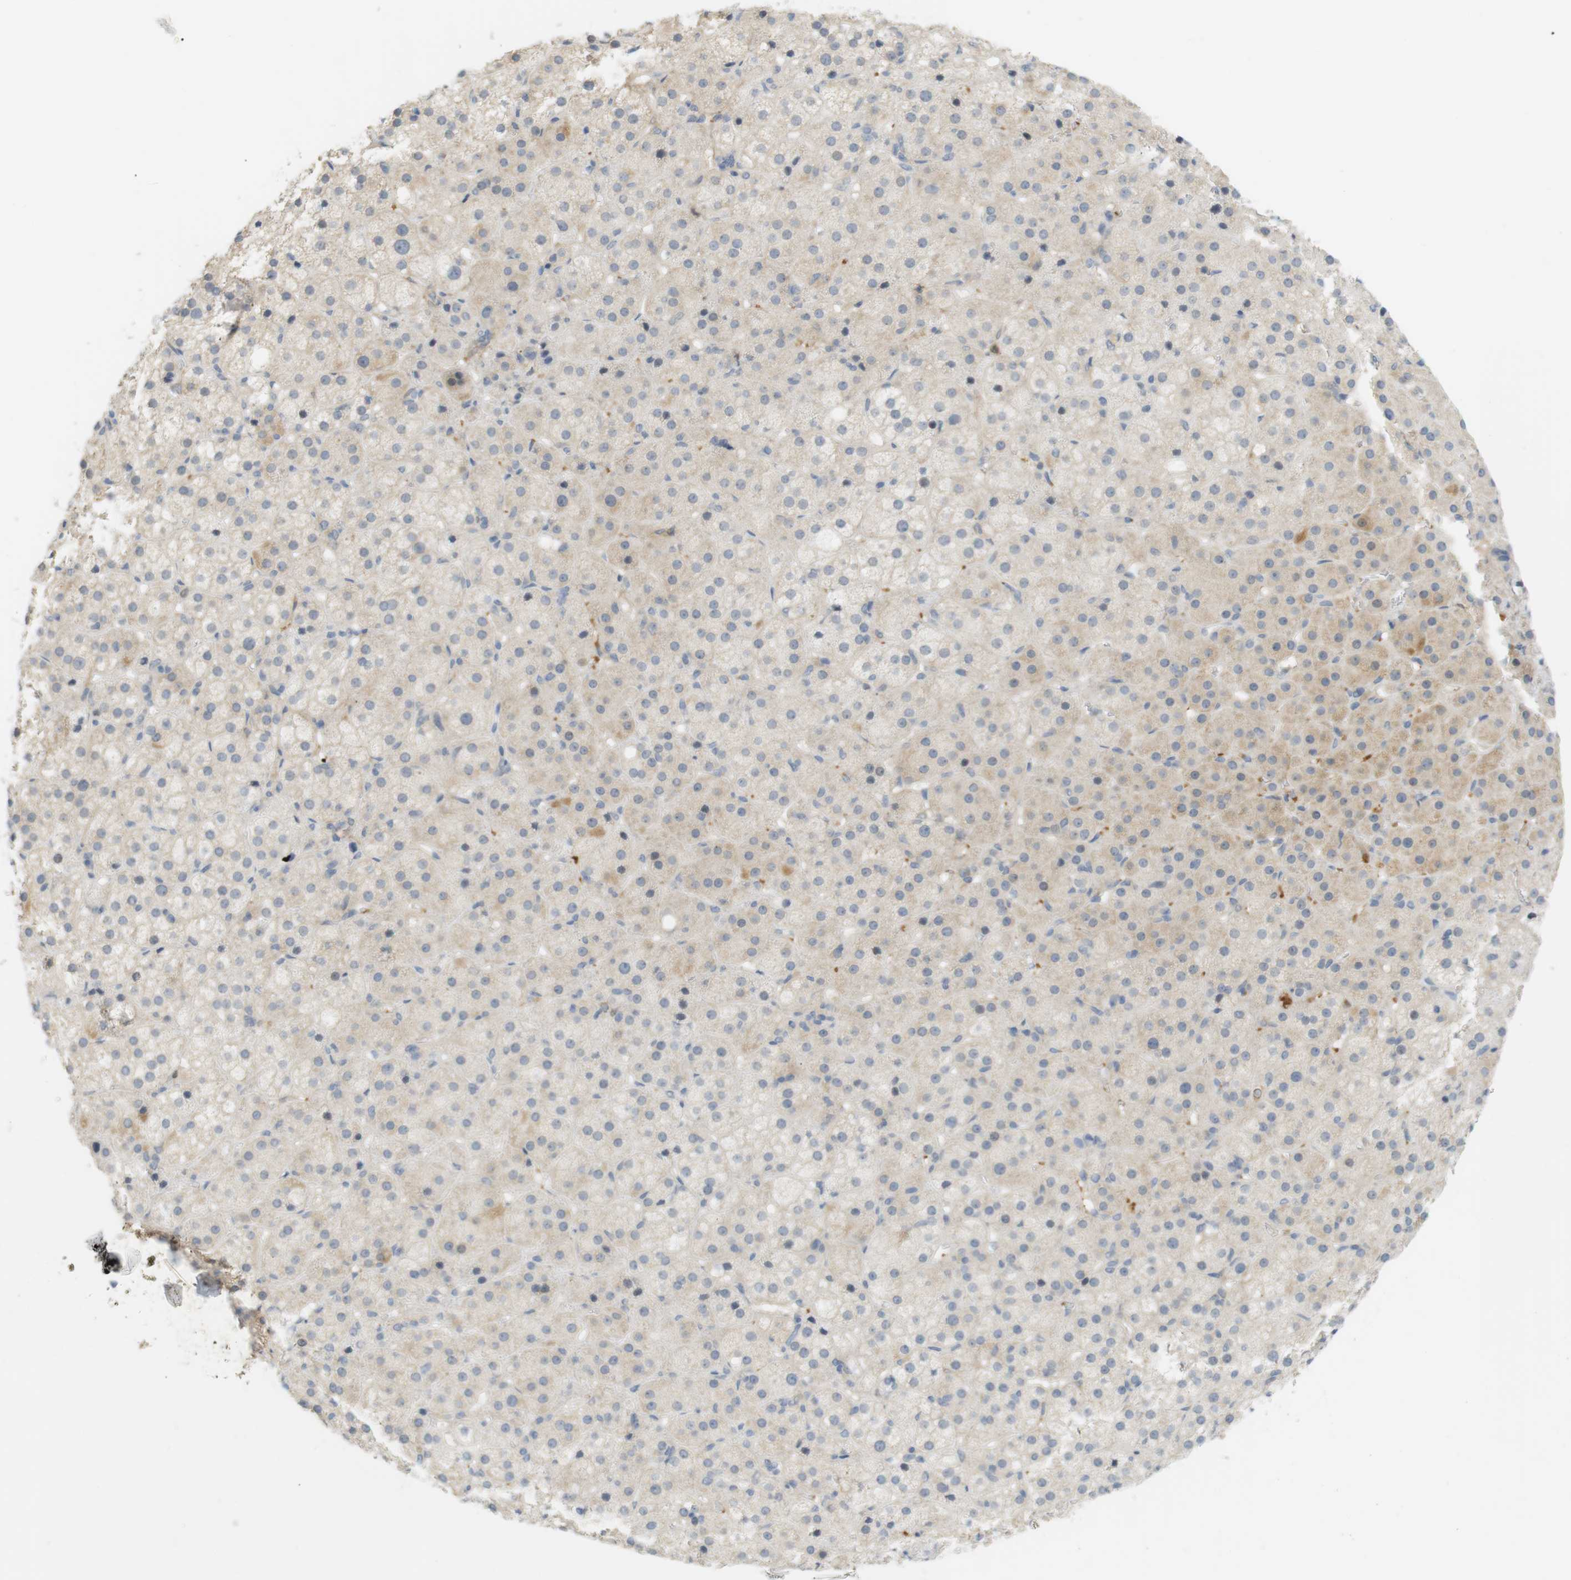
{"staining": {"intensity": "weak", "quantity": "25%-75%", "location": "cytoplasmic/membranous"}, "tissue": "adrenal gland", "cell_type": "Glandular cells", "image_type": "normal", "snomed": [{"axis": "morphology", "description": "Normal tissue, NOS"}, {"axis": "topography", "description": "Adrenal gland"}], "caption": "Brown immunohistochemical staining in benign human adrenal gland reveals weak cytoplasmic/membranous staining in about 25%-75% of glandular cells.", "gene": "PDE3A", "patient": {"sex": "female", "age": 57}}